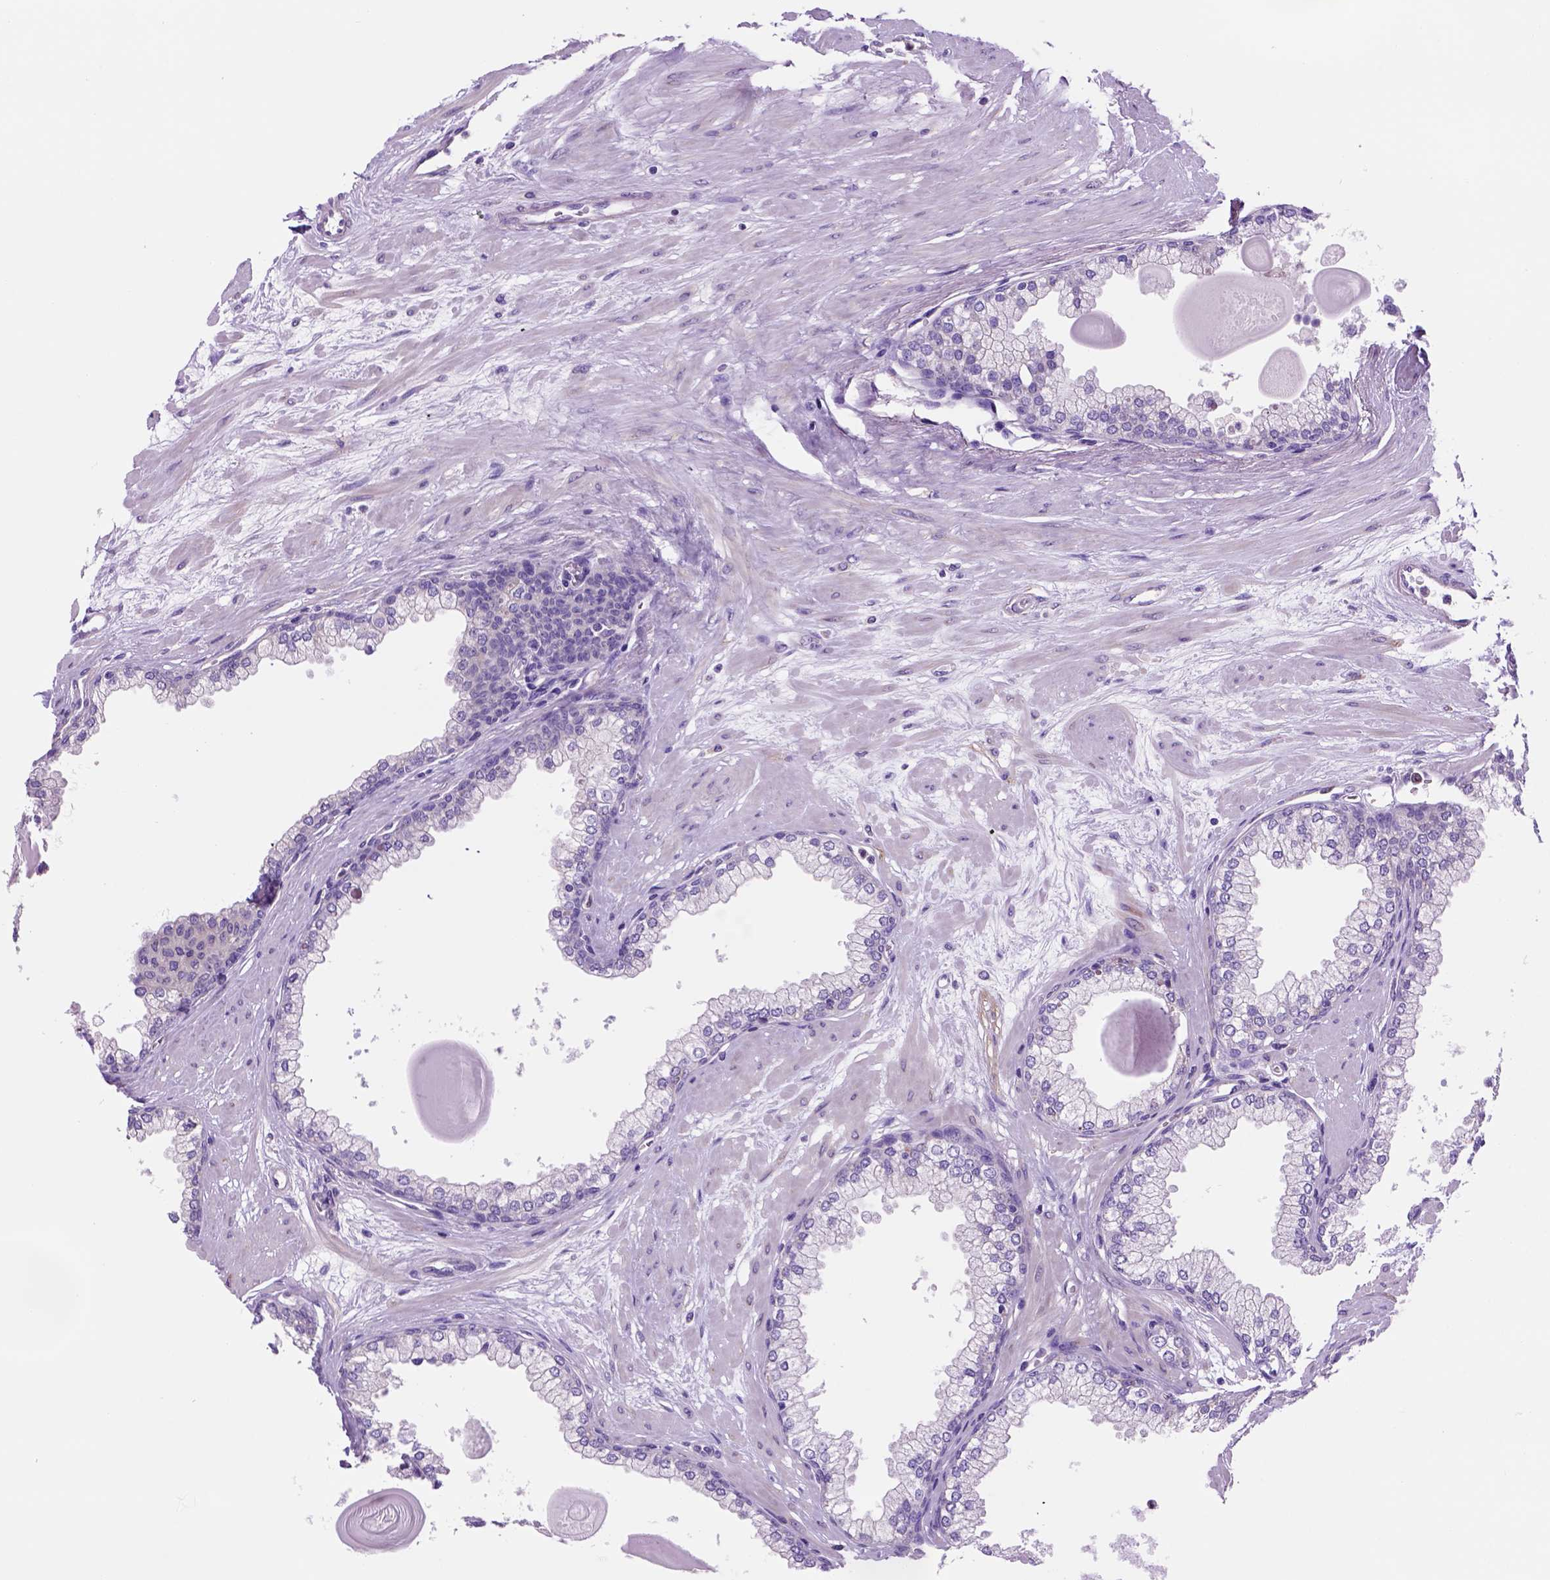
{"staining": {"intensity": "negative", "quantity": "none", "location": "none"}, "tissue": "prostate", "cell_type": "Glandular cells", "image_type": "normal", "snomed": [{"axis": "morphology", "description": "Normal tissue, NOS"}, {"axis": "topography", "description": "Prostate"}, {"axis": "topography", "description": "Peripheral nerve tissue"}], "caption": "DAB immunohistochemical staining of normal human prostate demonstrates no significant expression in glandular cells. Brightfield microscopy of immunohistochemistry (IHC) stained with DAB (3,3'-diaminobenzidine) (brown) and hematoxylin (blue), captured at high magnification.", "gene": "PIAS3", "patient": {"sex": "male", "age": 61}}